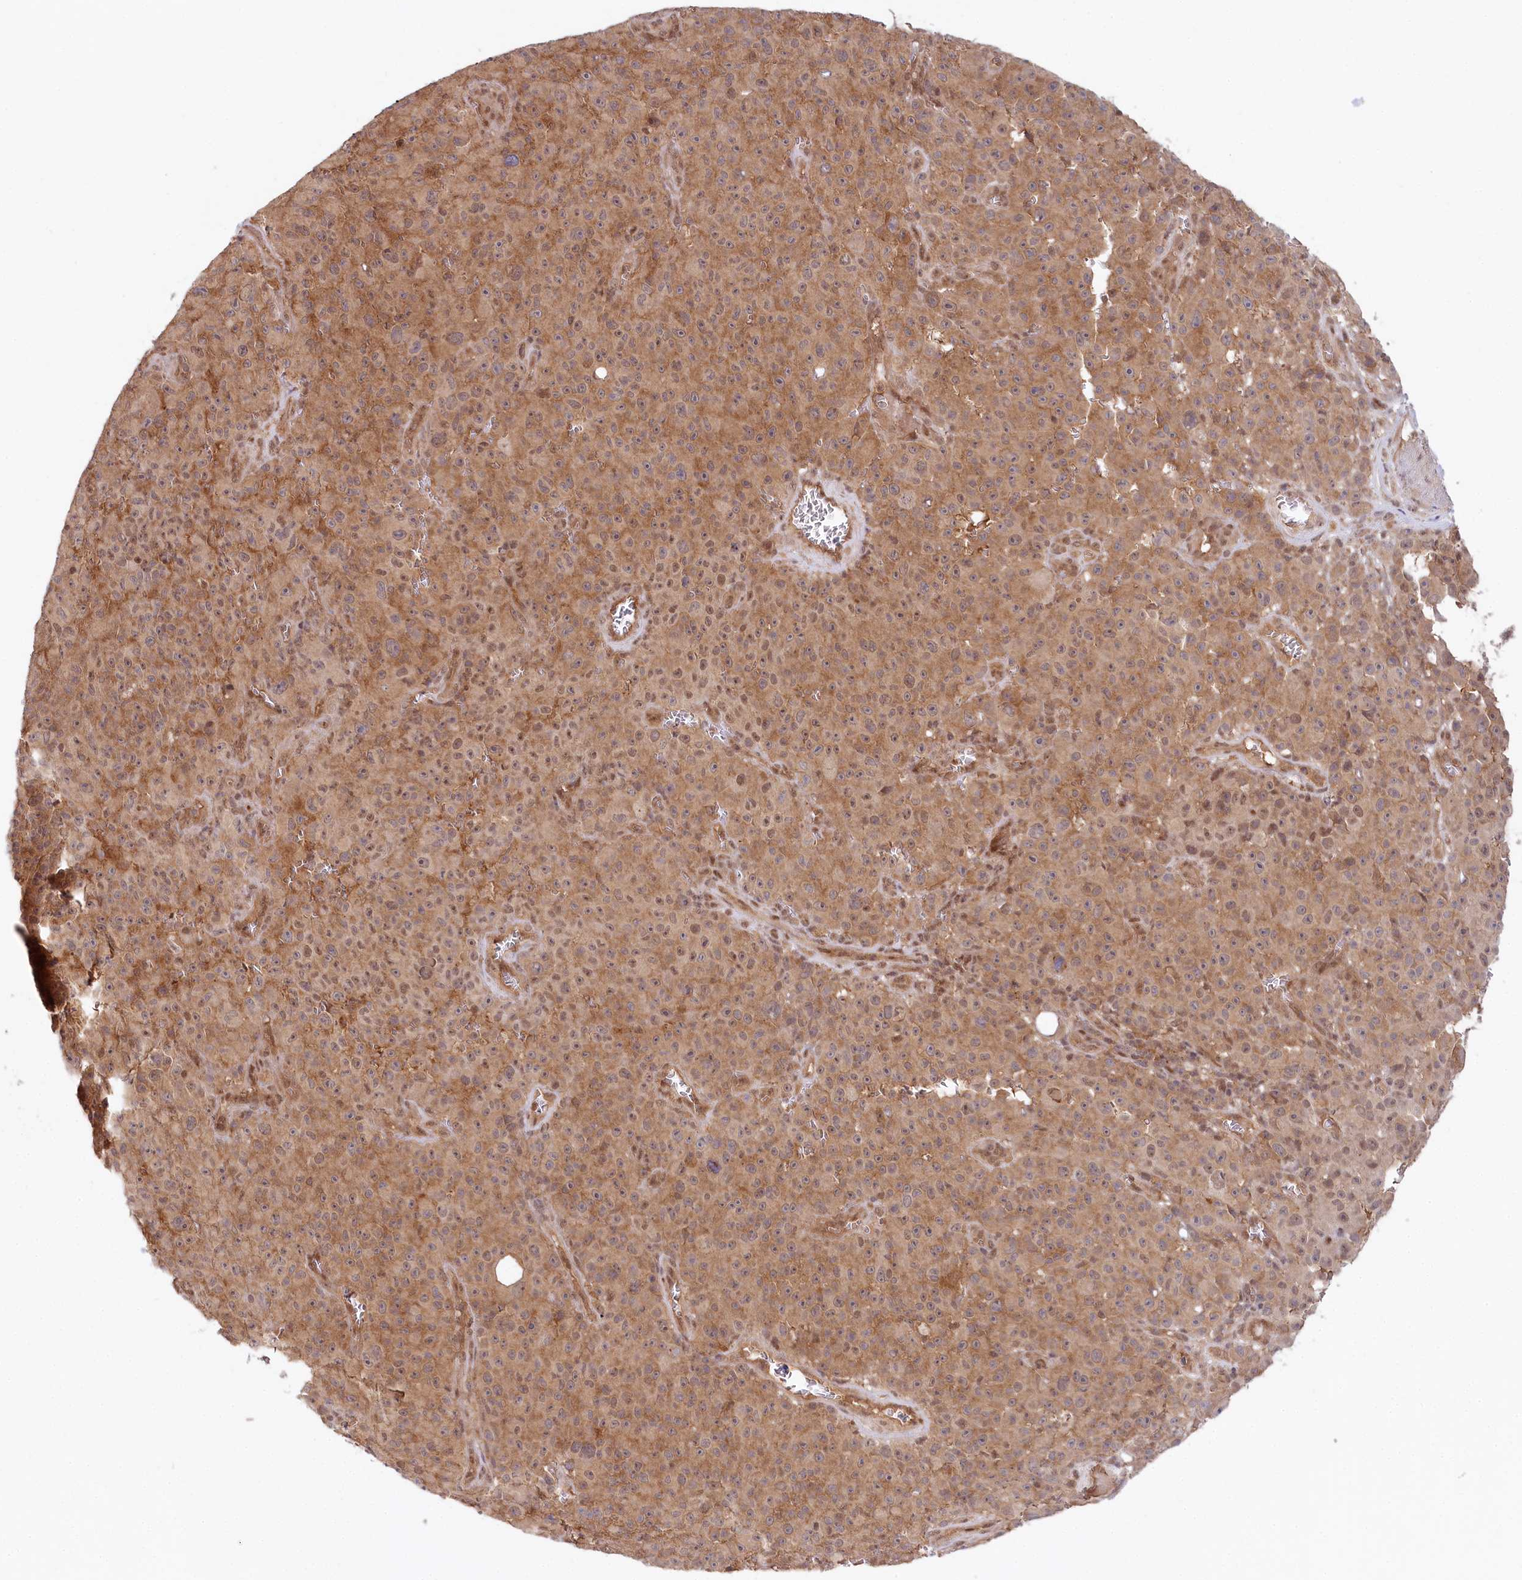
{"staining": {"intensity": "moderate", "quantity": ">75%", "location": "cytoplasmic/membranous"}, "tissue": "melanoma", "cell_type": "Tumor cells", "image_type": "cancer", "snomed": [{"axis": "morphology", "description": "Malignant melanoma, NOS"}, {"axis": "topography", "description": "Skin"}], "caption": "Protein analysis of melanoma tissue exhibits moderate cytoplasmic/membranous staining in about >75% of tumor cells.", "gene": "CCDC65", "patient": {"sex": "female", "age": 82}}